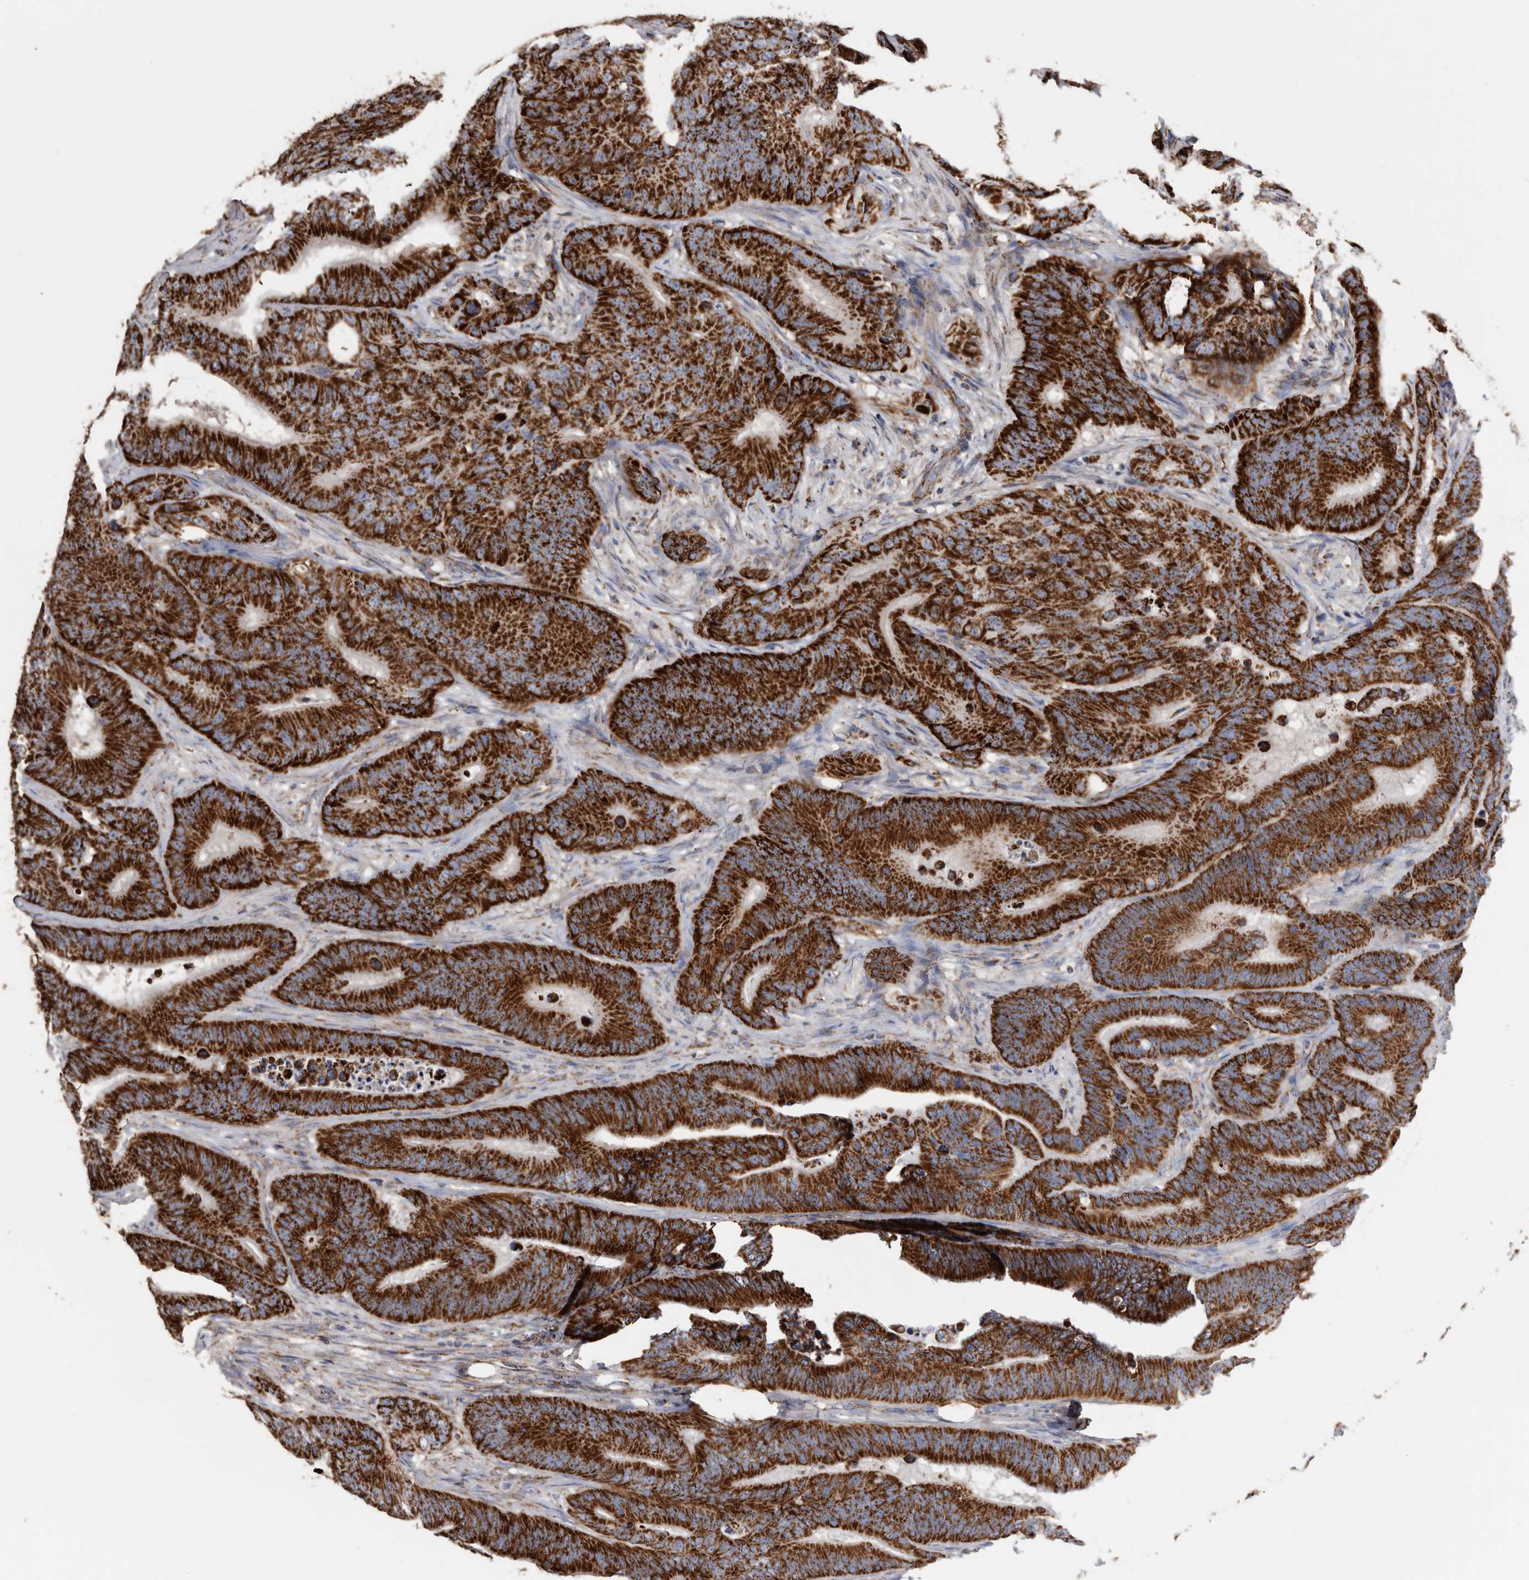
{"staining": {"intensity": "strong", "quantity": ">75%", "location": "cytoplasmic/membranous"}, "tissue": "colorectal cancer", "cell_type": "Tumor cells", "image_type": "cancer", "snomed": [{"axis": "morphology", "description": "Adenocarcinoma, NOS"}, {"axis": "topography", "description": "Colon"}], "caption": "Immunohistochemistry (IHC) micrograph of colorectal cancer (adenocarcinoma) stained for a protein (brown), which shows high levels of strong cytoplasmic/membranous staining in approximately >75% of tumor cells.", "gene": "WFDC1", "patient": {"sex": "male", "age": 83}}